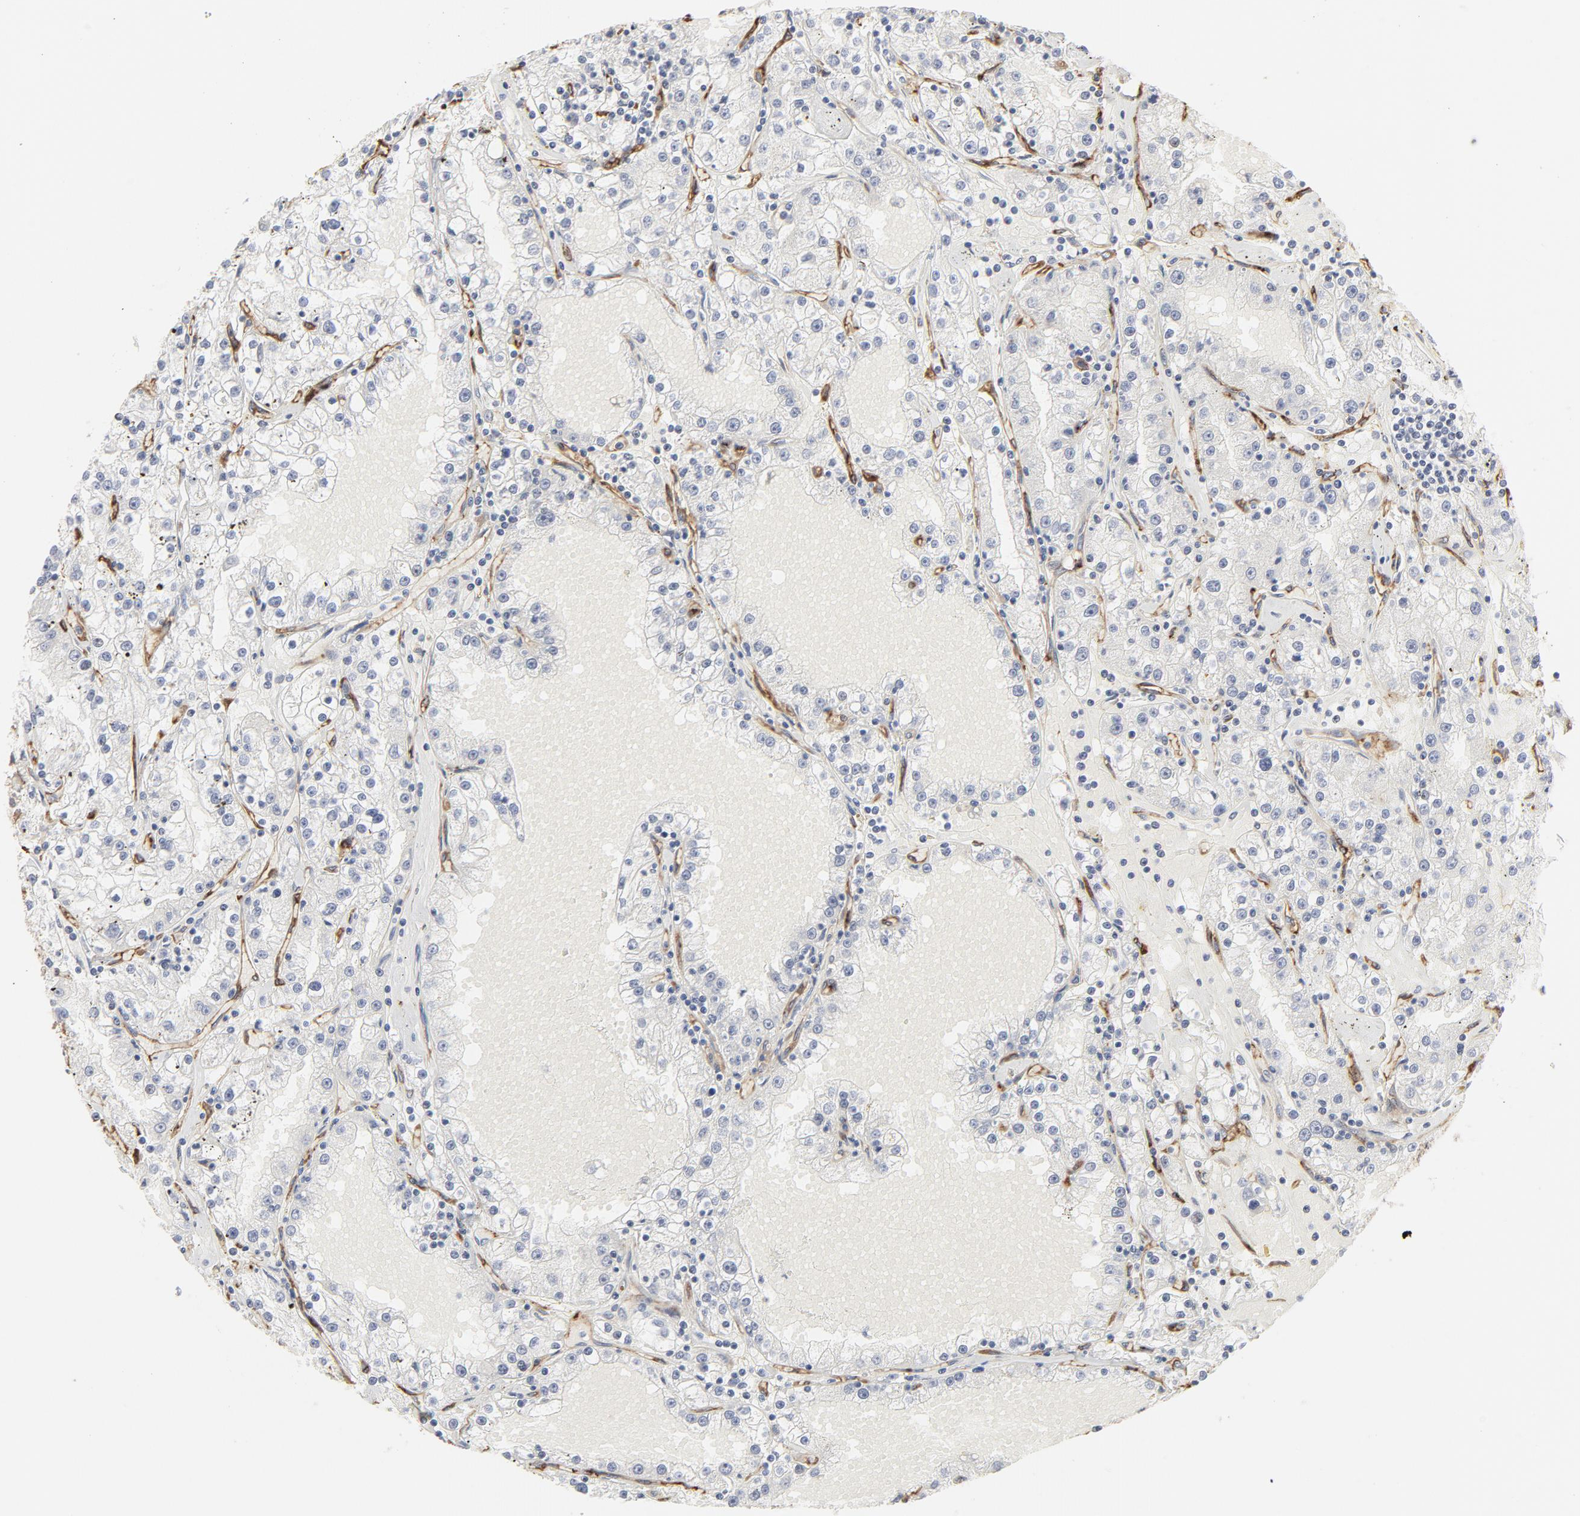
{"staining": {"intensity": "negative", "quantity": "none", "location": "none"}, "tissue": "renal cancer", "cell_type": "Tumor cells", "image_type": "cancer", "snomed": [{"axis": "morphology", "description": "Adenocarcinoma, NOS"}, {"axis": "topography", "description": "Kidney"}], "caption": "Tumor cells are negative for protein expression in human renal cancer (adenocarcinoma). Brightfield microscopy of immunohistochemistry stained with DAB (3,3'-diaminobenzidine) (brown) and hematoxylin (blue), captured at high magnification.", "gene": "MAGED4", "patient": {"sex": "male", "age": 56}}